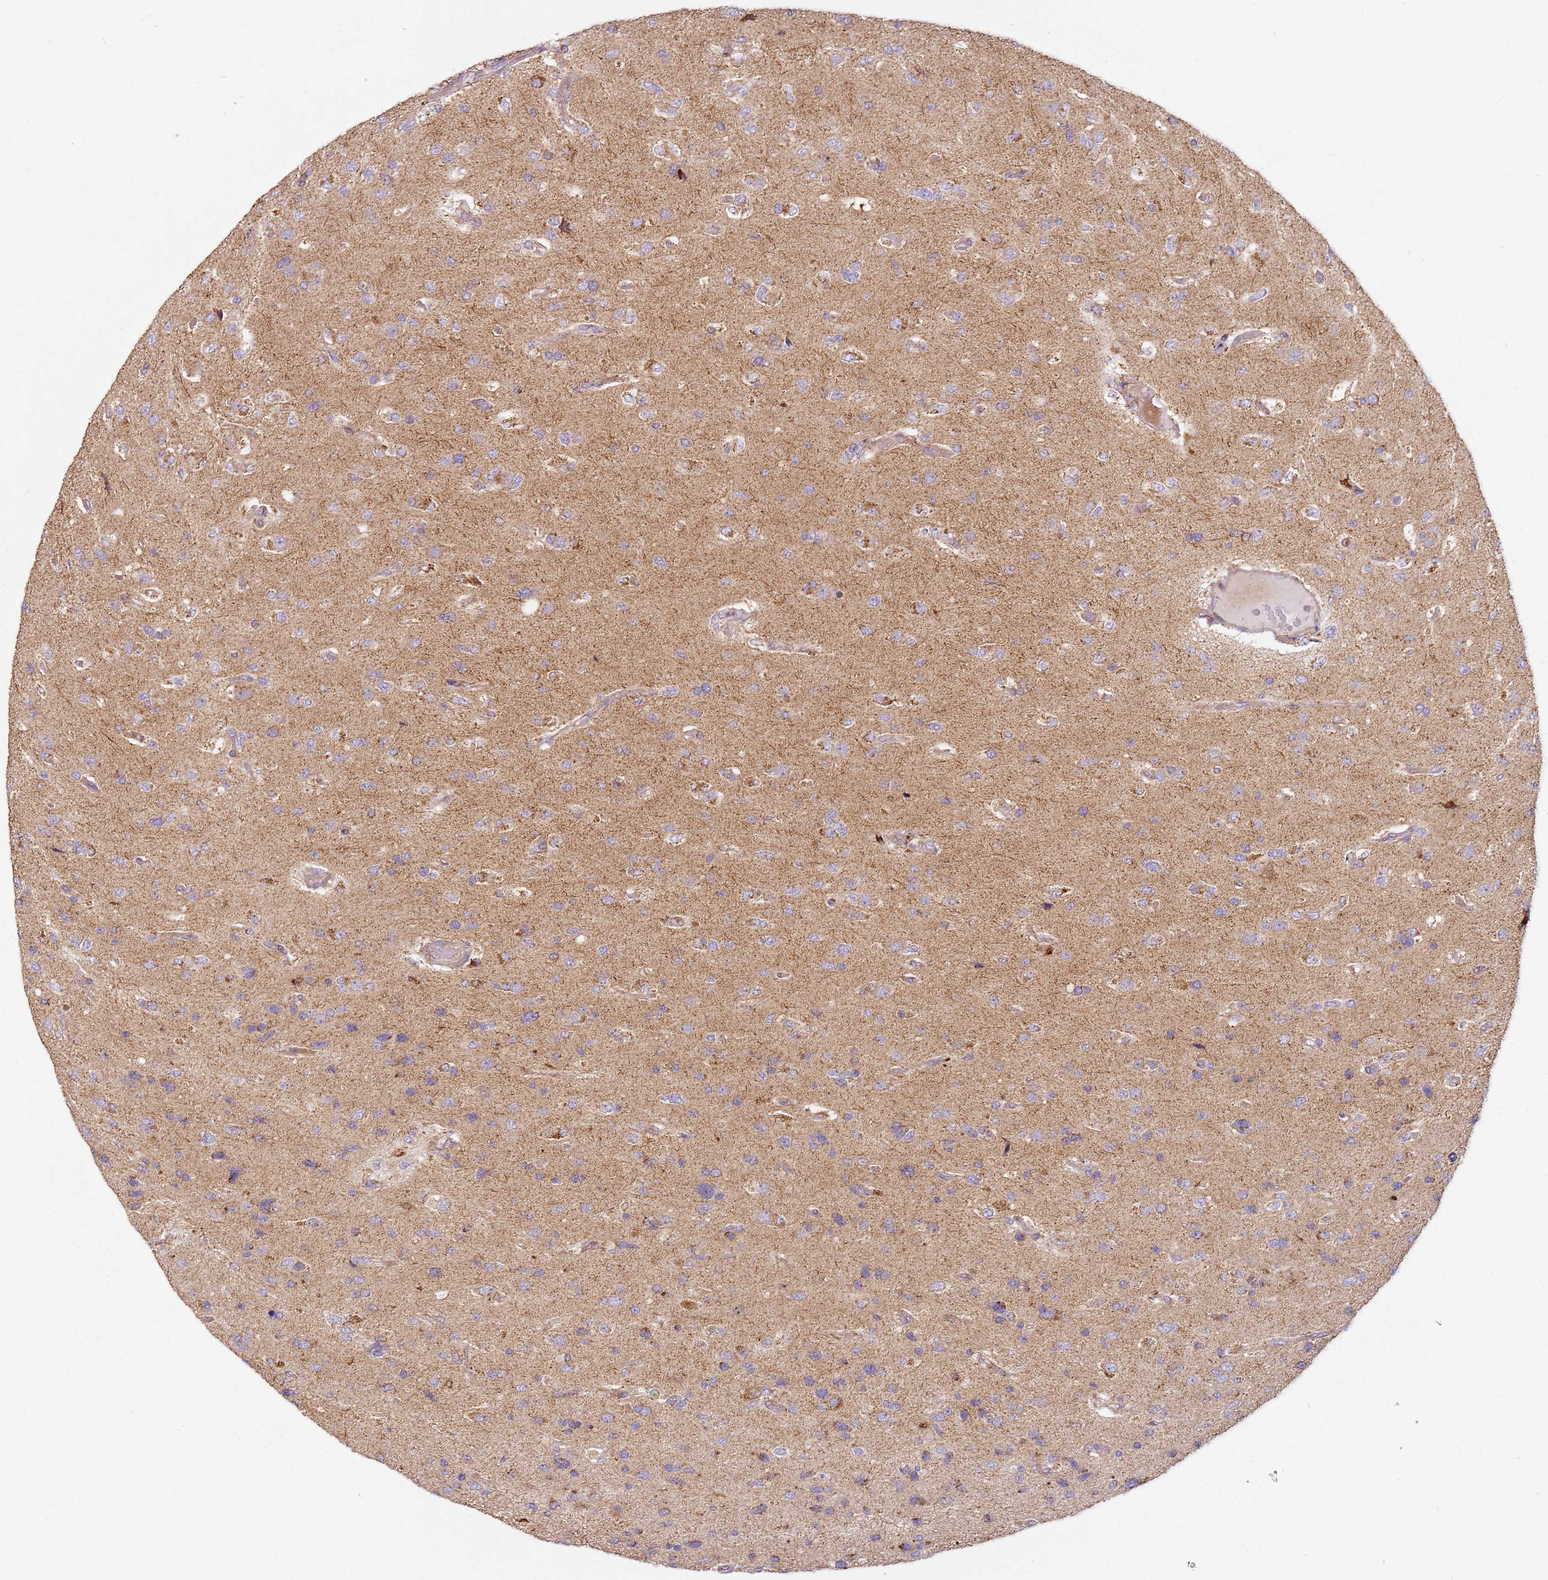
{"staining": {"intensity": "moderate", "quantity": "25%-75%", "location": "cytoplasmic/membranous"}, "tissue": "glioma", "cell_type": "Tumor cells", "image_type": "cancer", "snomed": [{"axis": "morphology", "description": "Glioma, malignant, High grade"}, {"axis": "topography", "description": "Brain"}], "caption": "This histopathology image exhibits immunohistochemistry (IHC) staining of glioma, with medium moderate cytoplasmic/membranous expression in approximately 25%-75% of tumor cells.", "gene": "TMEM200C", "patient": {"sex": "male", "age": 77}}